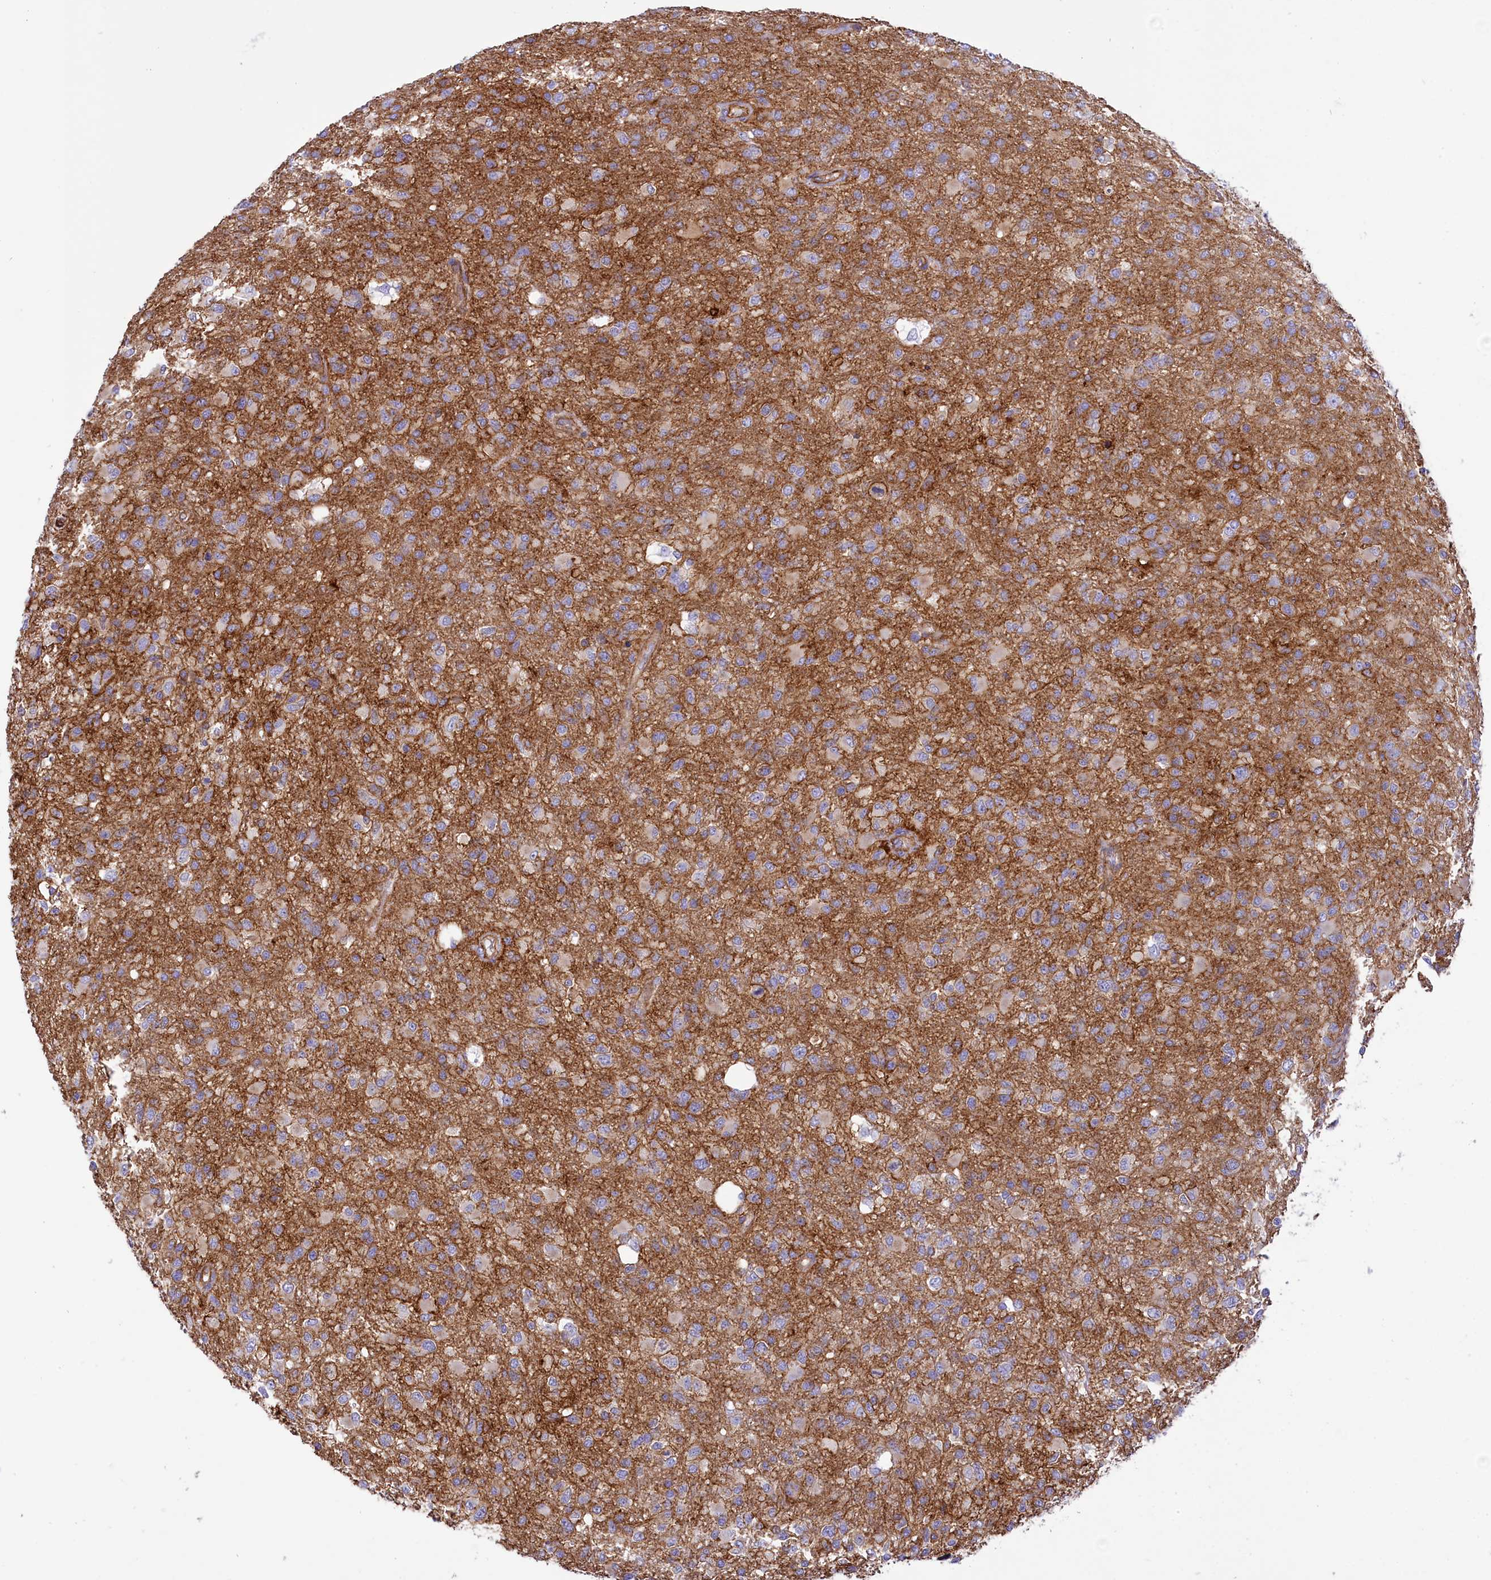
{"staining": {"intensity": "negative", "quantity": "none", "location": "none"}, "tissue": "glioma", "cell_type": "Tumor cells", "image_type": "cancer", "snomed": [{"axis": "morphology", "description": "Glioma, malignant, High grade"}, {"axis": "topography", "description": "Brain"}], "caption": "The image shows no significant positivity in tumor cells of malignant glioma (high-grade).", "gene": "SEPTIN9", "patient": {"sex": "female", "age": 74}}